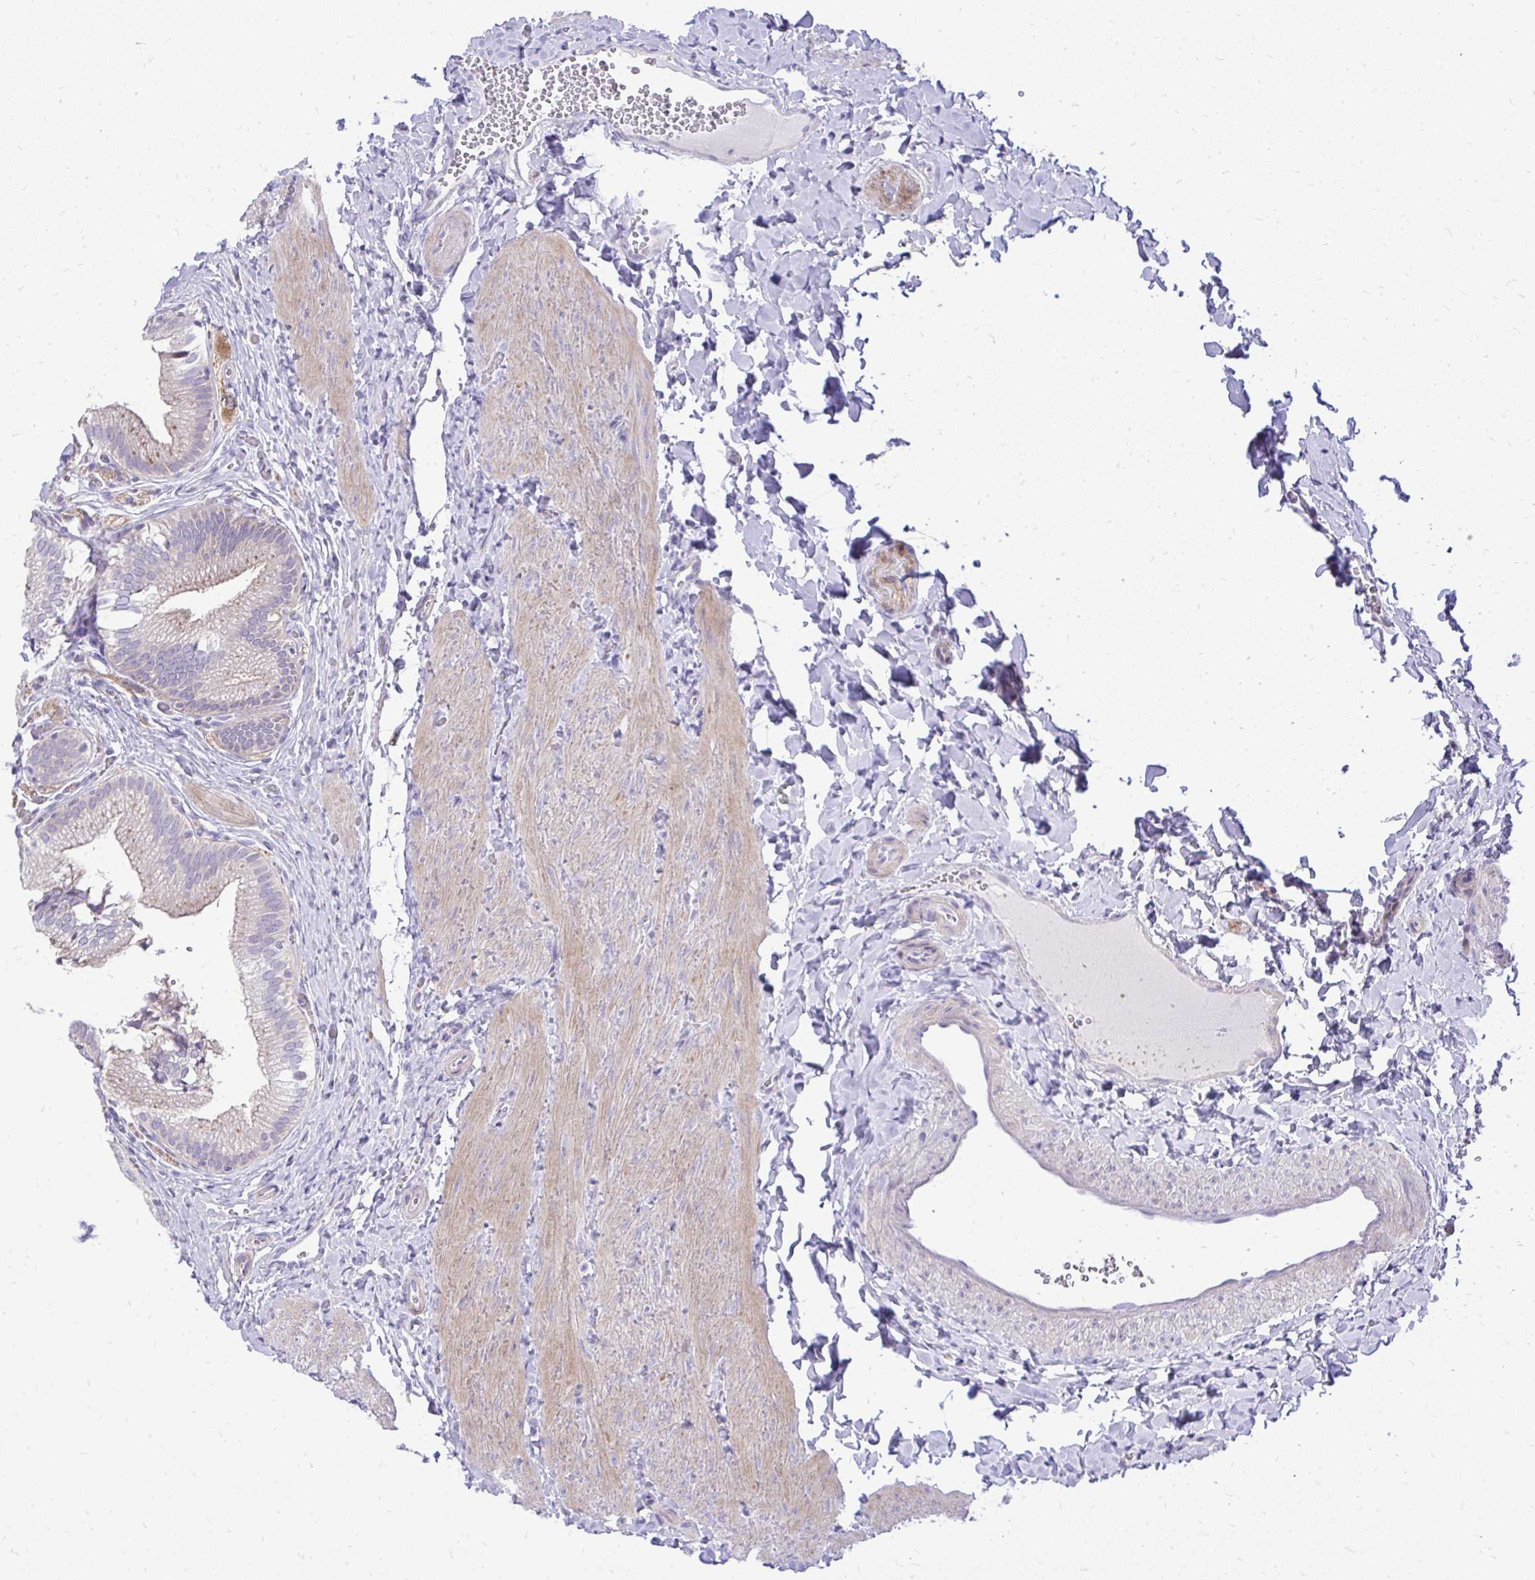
{"staining": {"intensity": "weak", "quantity": "25%-75%", "location": "cytoplasmic/membranous"}, "tissue": "gallbladder", "cell_type": "Glandular cells", "image_type": "normal", "snomed": [{"axis": "morphology", "description": "Normal tissue, NOS"}, {"axis": "topography", "description": "Gallbladder"}, {"axis": "topography", "description": "Peripheral nerve tissue"}], "caption": "DAB immunohistochemical staining of unremarkable gallbladder shows weak cytoplasmic/membranous protein staining in approximately 25%-75% of glandular cells. (DAB (3,3'-diaminobenzidine) = brown stain, brightfield microscopy at high magnification).", "gene": "OR8D1", "patient": {"sex": "male", "age": 17}}